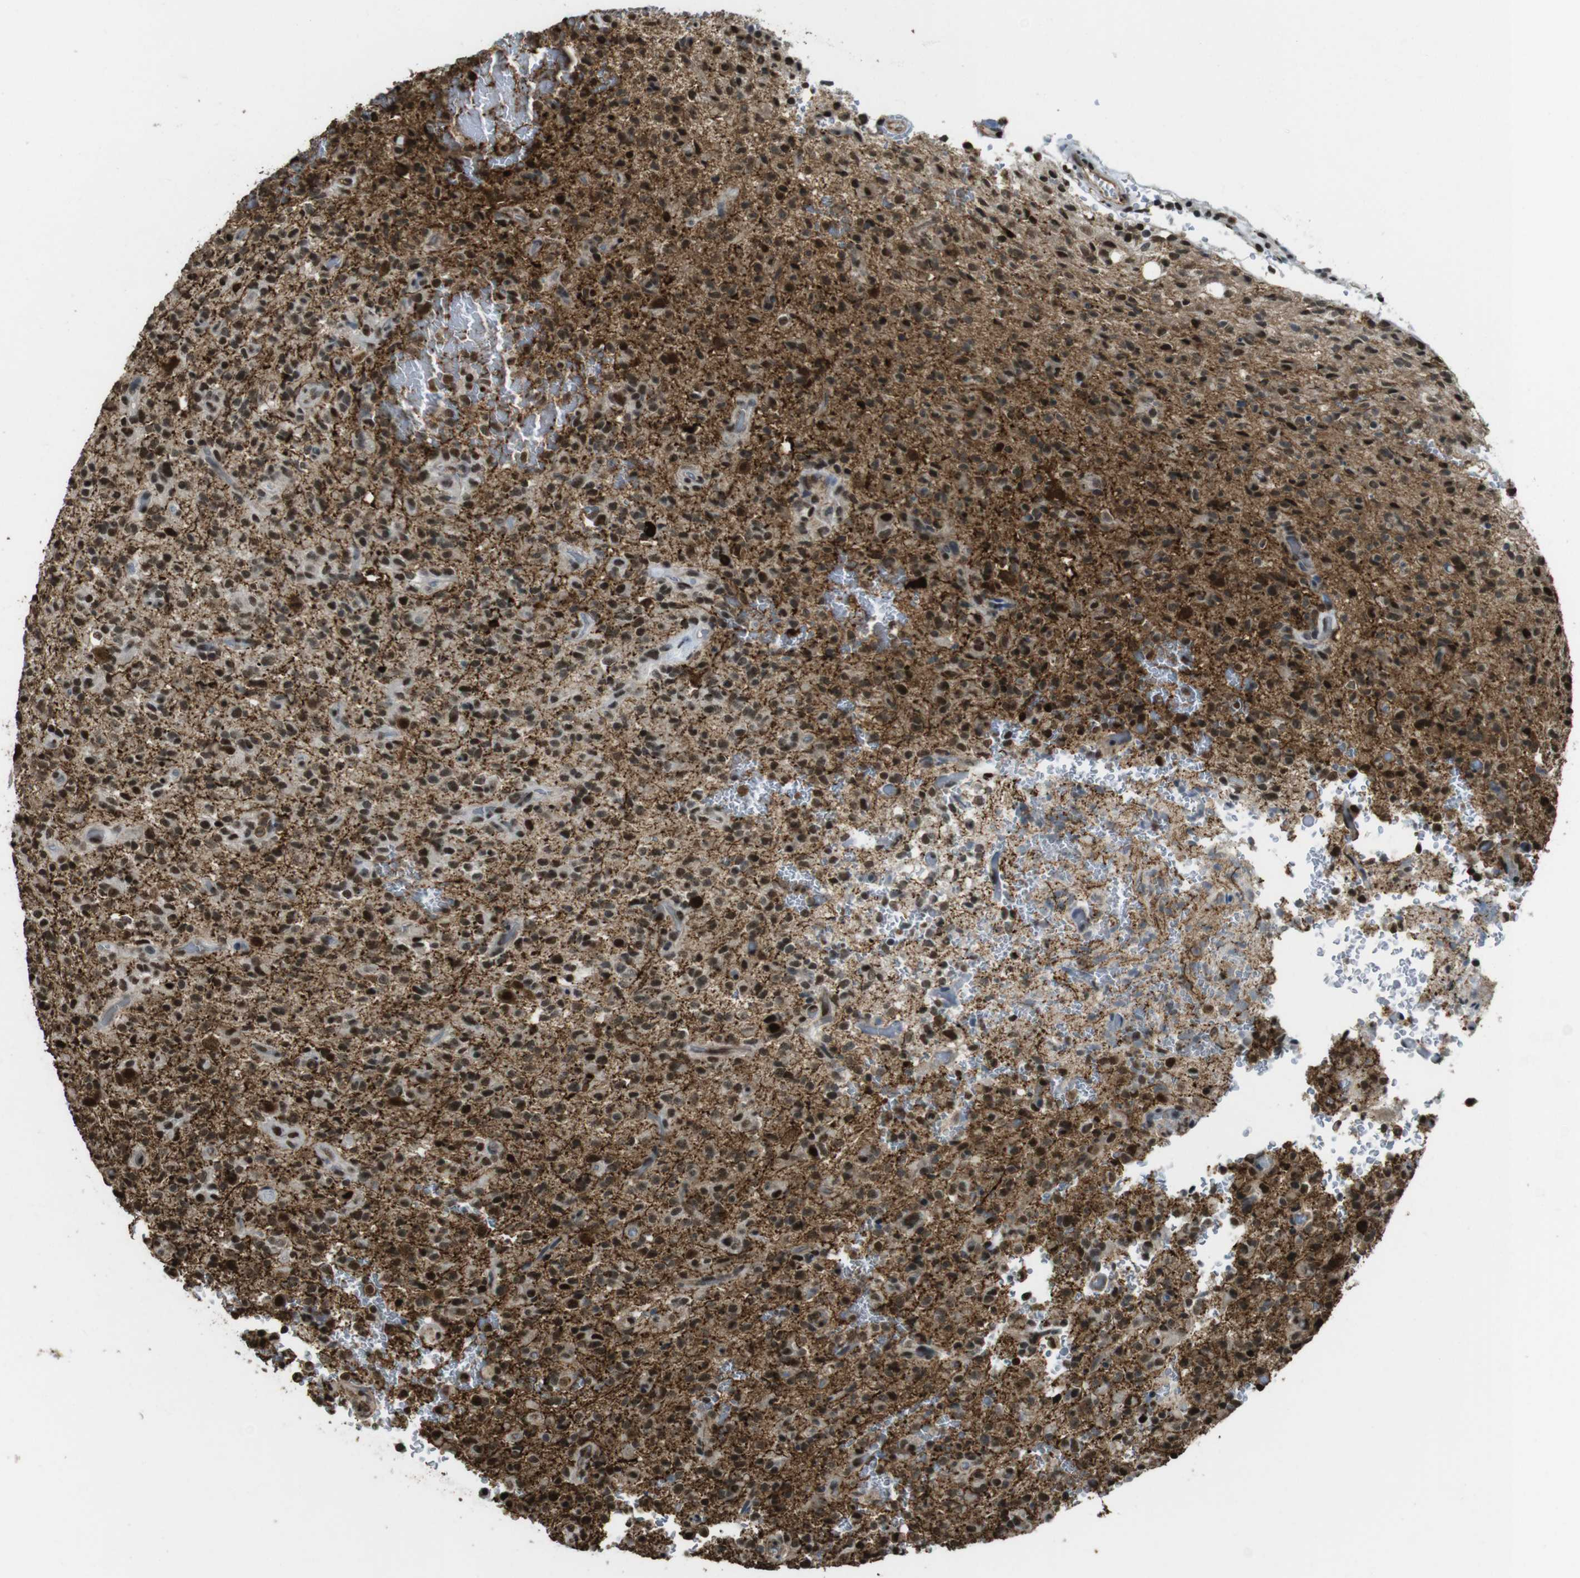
{"staining": {"intensity": "moderate", "quantity": ">75%", "location": "nuclear"}, "tissue": "glioma", "cell_type": "Tumor cells", "image_type": "cancer", "snomed": [{"axis": "morphology", "description": "Glioma, malignant, High grade"}, {"axis": "topography", "description": "Brain"}], "caption": "Moderate nuclear positivity is present in approximately >75% of tumor cells in glioma. (brown staining indicates protein expression, while blue staining denotes nuclei).", "gene": "CSNK2B", "patient": {"sex": "male", "age": 71}}